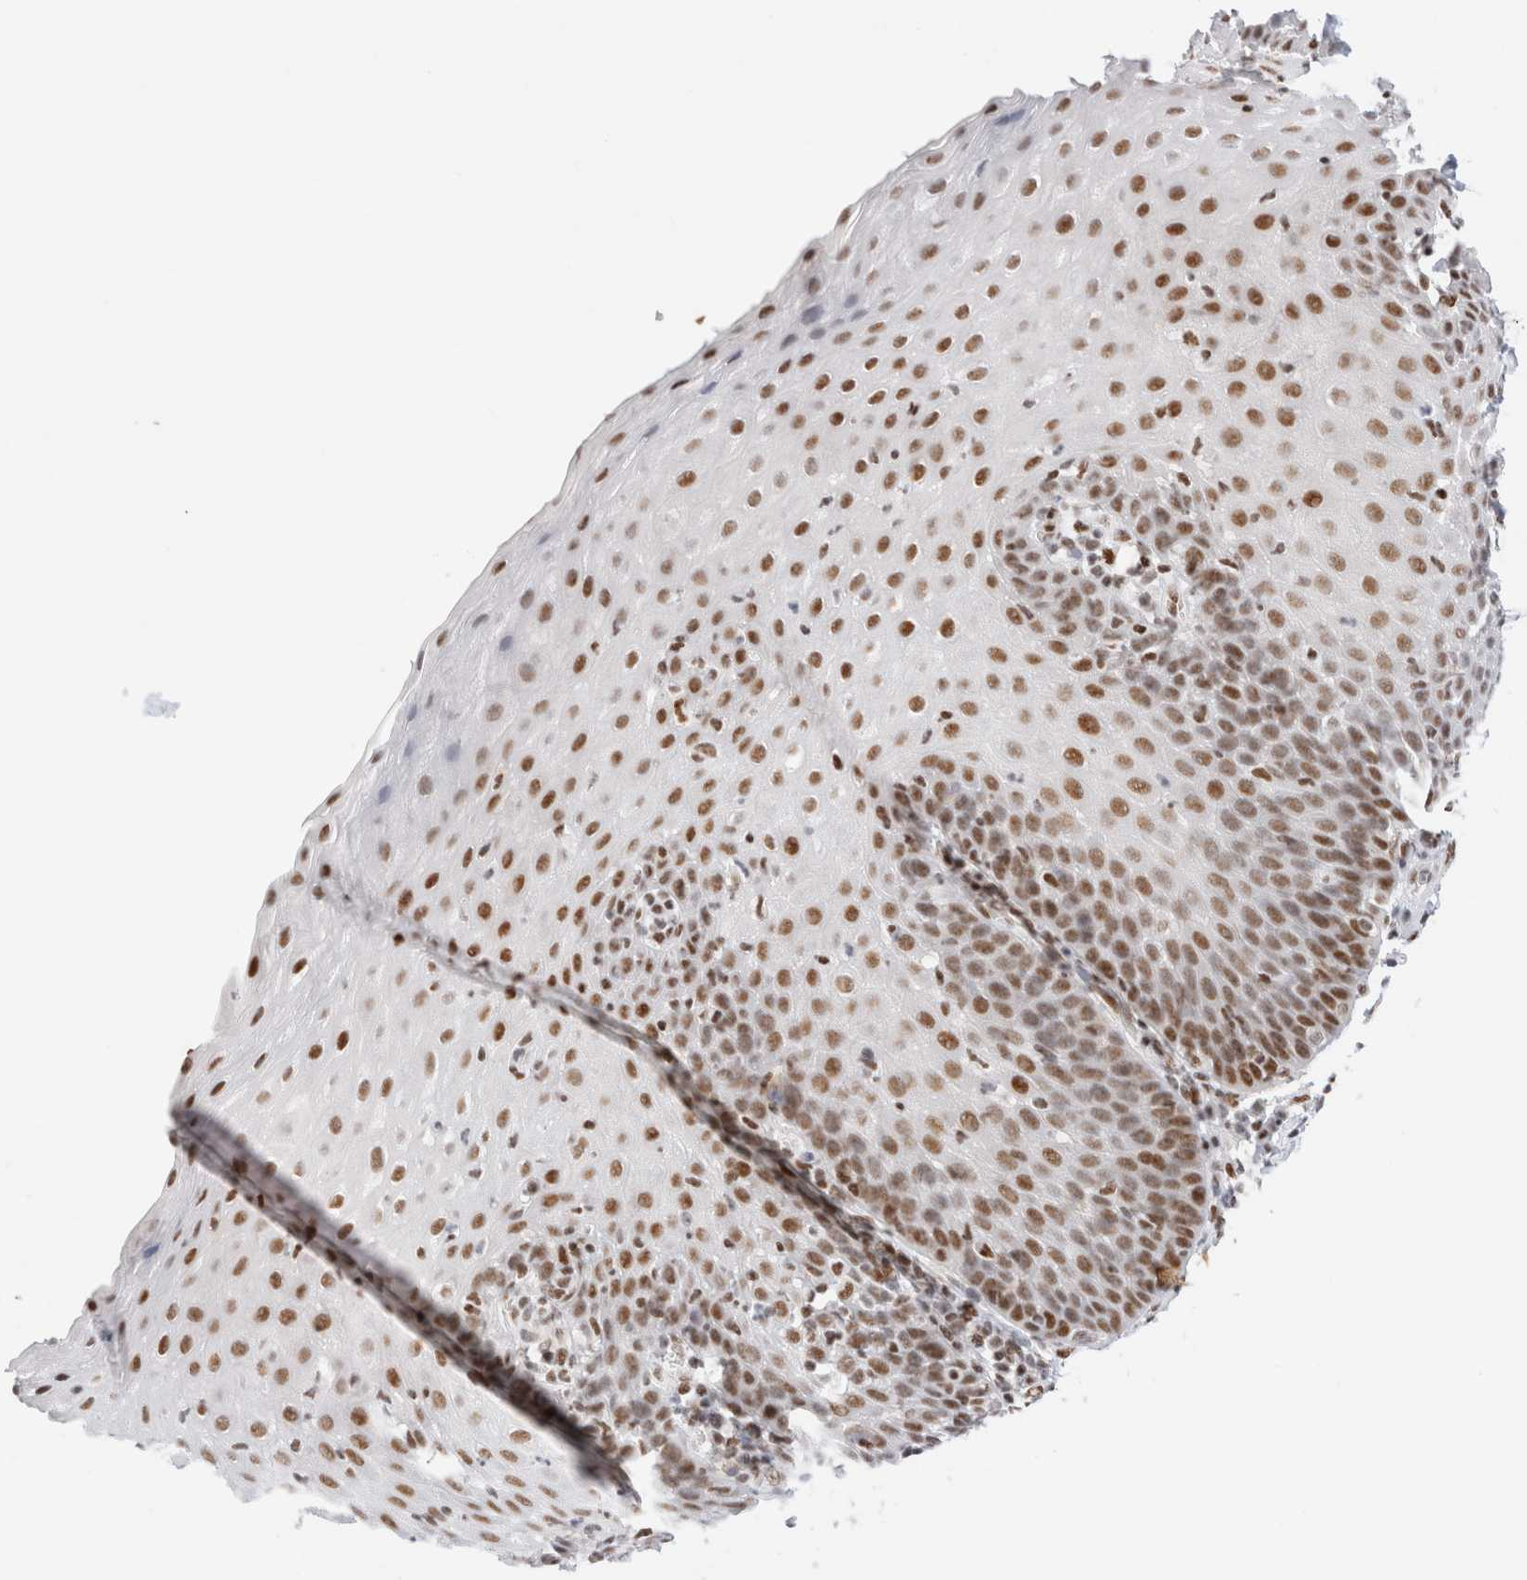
{"staining": {"intensity": "moderate", "quantity": ">75%", "location": "nuclear"}, "tissue": "esophagus", "cell_type": "Squamous epithelial cells", "image_type": "normal", "snomed": [{"axis": "morphology", "description": "Normal tissue, NOS"}, {"axis": "topography", "description": "Esophagus"}], "caption": "Squamous epithelial cells reveal medium levels of moderate nuclear positivity in approximately >75% of cells in unremarkable esophagus.", "gene": "ZNF282", "patient": {"sex": "female", "age": 61}}